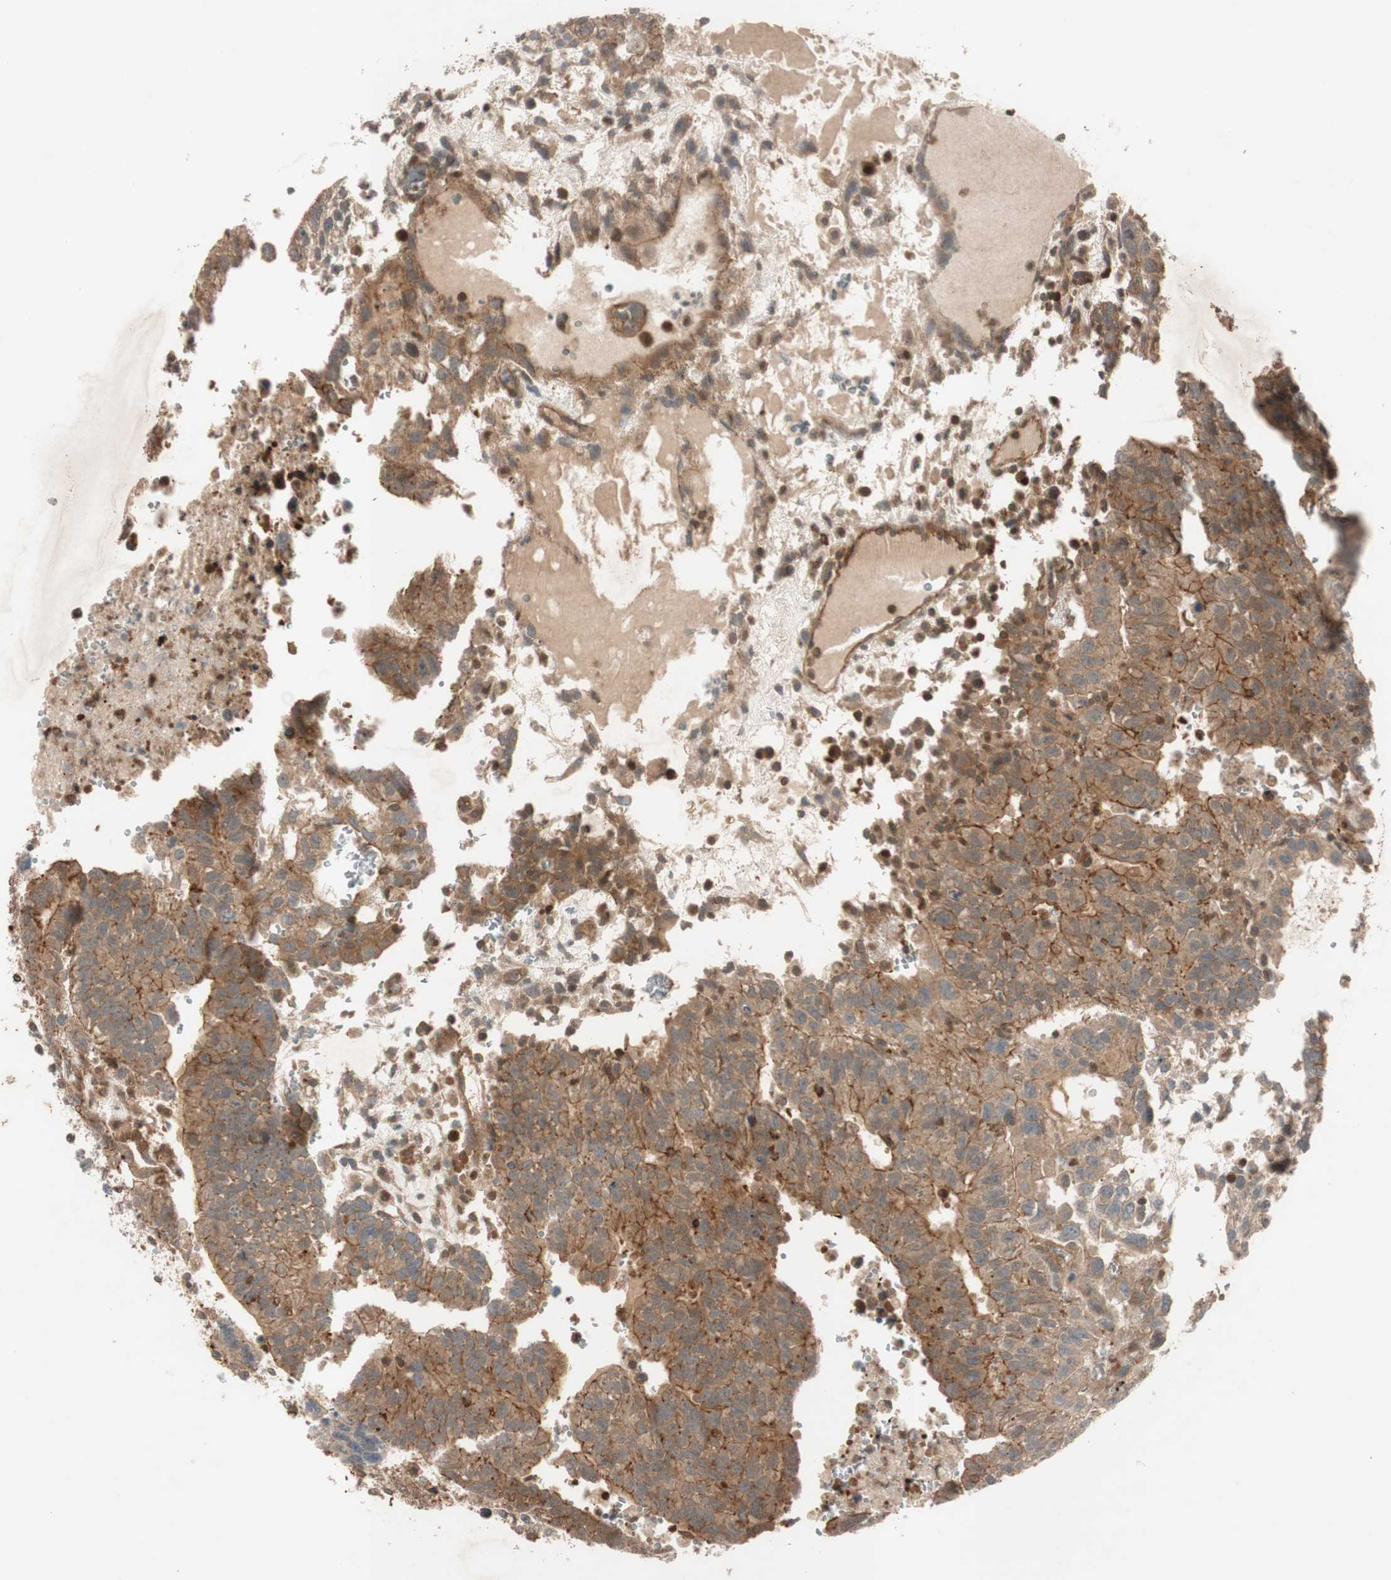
{"staining": {"intensity": "moderate", "quantity": ">75%", "location": "cytoplasmic/membranous"}, "tissue": "testis cancer", "cell_type": "Tumor cells", "image_type": "cancer", "snomed": [{"axis": "morphology", "description": "Seminoma, NOS"}, {"axis": "morphology", "description": "Carcinoma, Embryonal, NOS"}, {"axis": "topography", "description": "Testis"}], "caption": "This is an image of IHC staining of testis seminoma, which shows moderate staining in the cytoplasmic/membranous of tumor cells.", "gene": "EPHA8", "patient": {"sex": "male", "age": 52}}